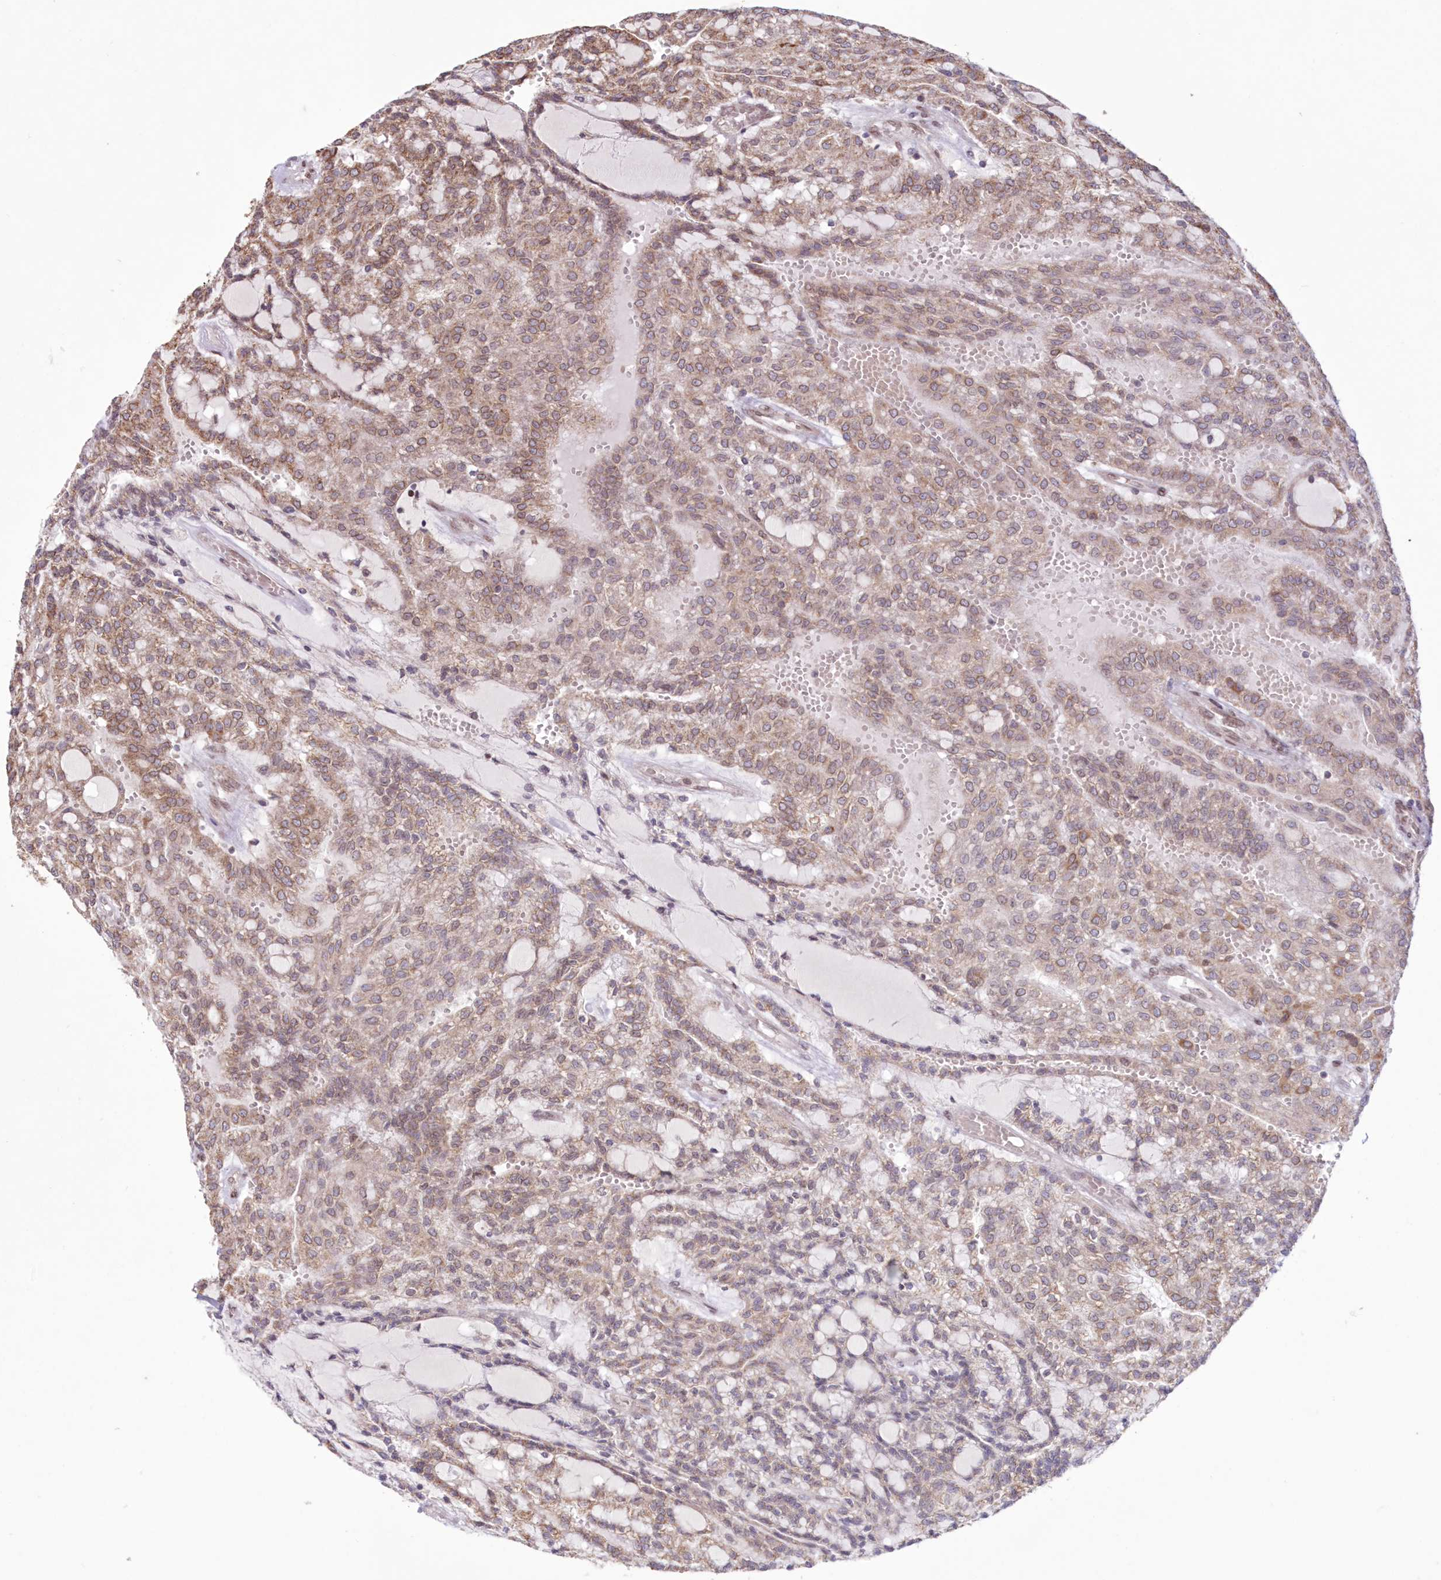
{"staining": {"intensity": "weak", "quantity": ">75%", "location": "cytoplasmic/membranous,nuclear"}, "tissue": "renal cancer", "cell_type": "Tumor cells", "image_type": "cancer", "snomed": [{"axis": "morphology", "description": "Adenocarcinoma, NOS"}, {"axis": "topography", "description": "Kidney"}], "caption": "Human renal cancer (adenocarcinoma) stained with a protein marker demonstrates weak staining in tumor cells.", "gene": "DNAJC27", "patient": {"sex": "male", "age": 63}}